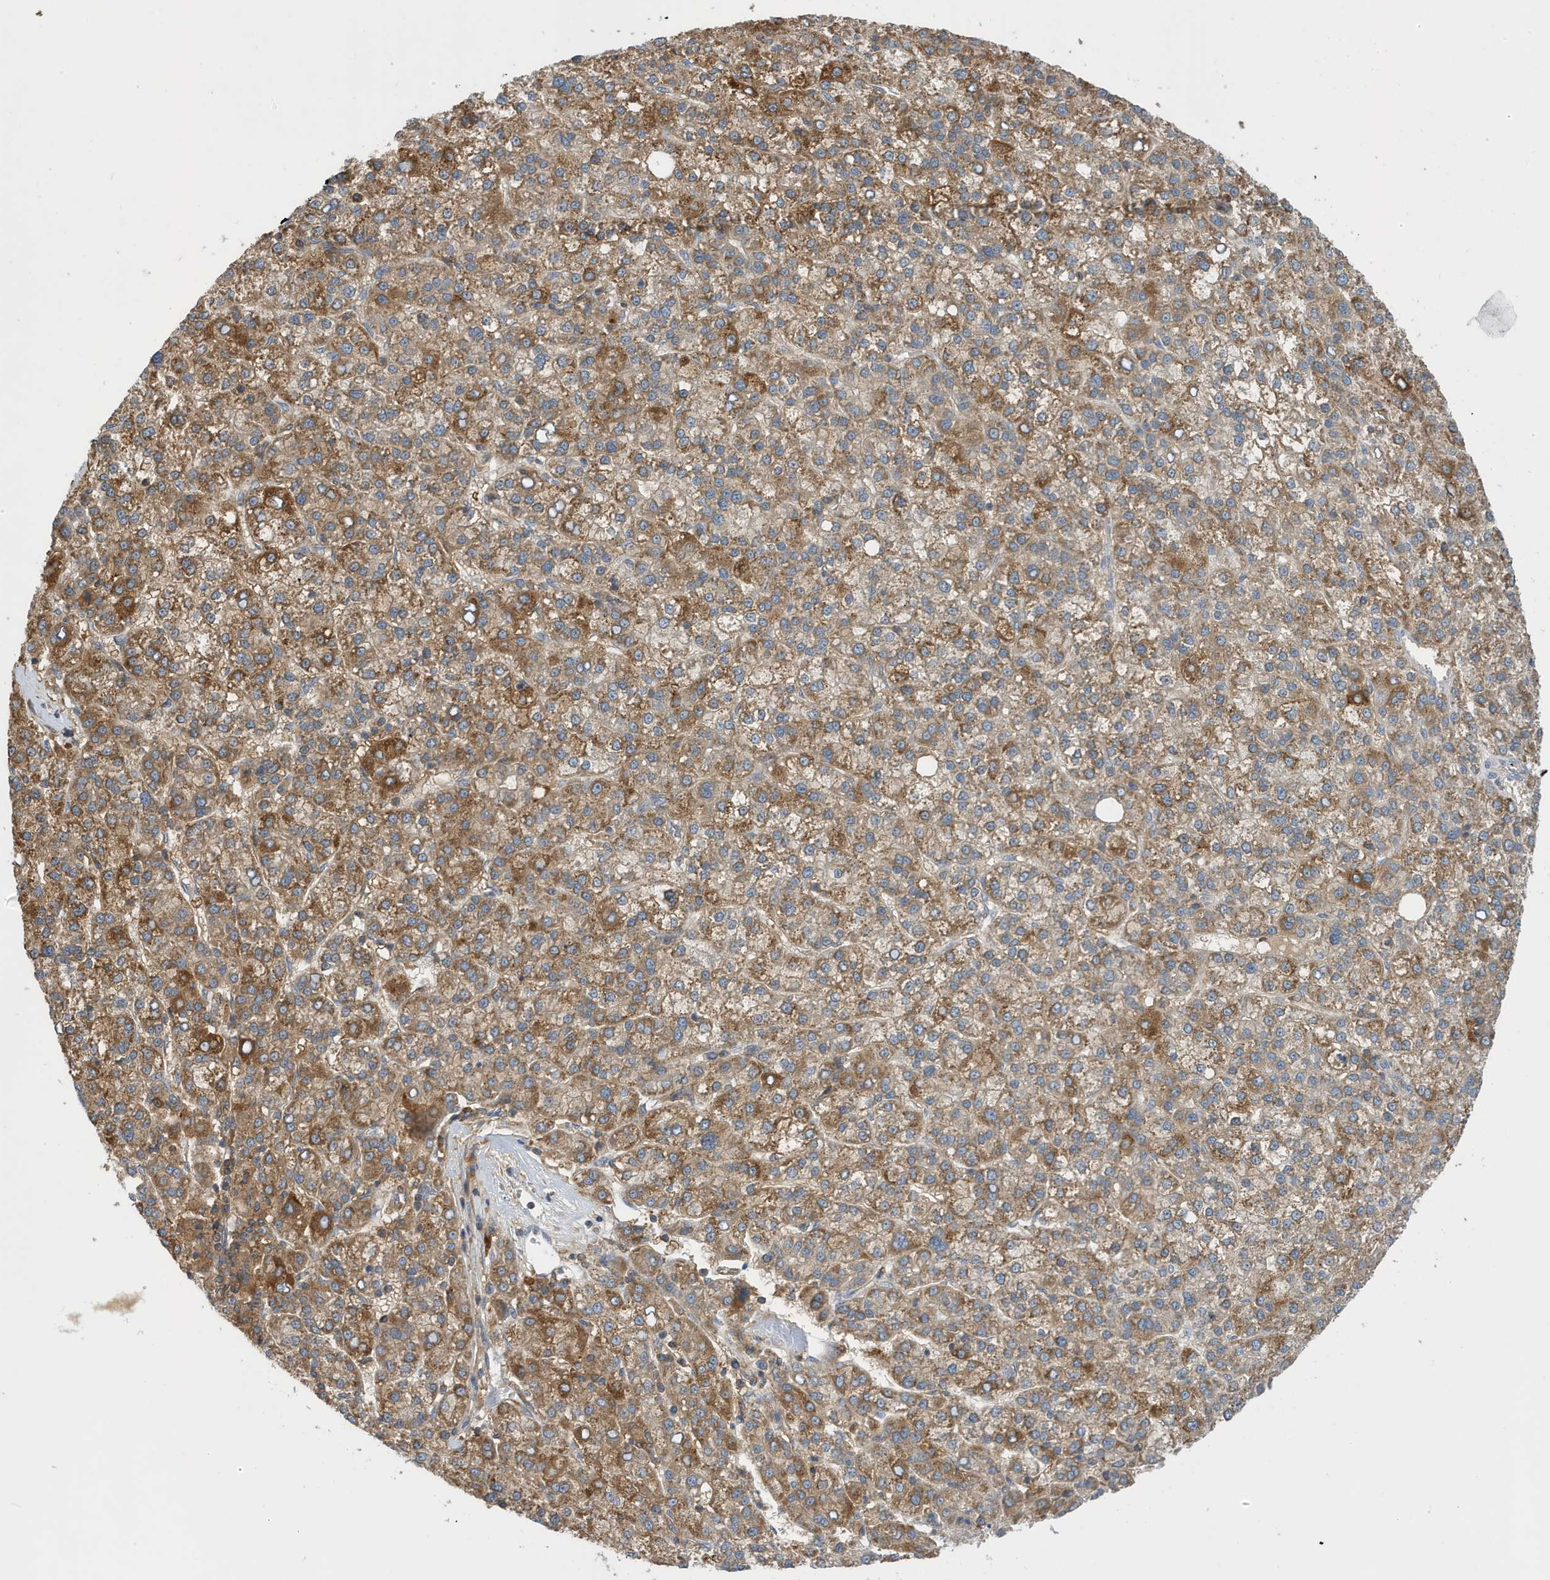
{"staining": {"intensity": "moderate", "quantity": ">75%", "location": "cytoplasmic/membranous"}, "tissue": "liver cancer", "cell_type": "Tumor cells", "image_type": "cancer", "snomed": [{"axis": "morphology", "description": "Carcinoma, Hepatocellular, NOS"}, {"axis": "topography", "description": "Liver"}], "caption": "Moderate cytoplasmic/membranous staining is appreciated in approximately >75% of tumor cells in liver hepatocellular carcinoma.", "gene": "NSUN3", "patient": {"sex": "female", "age": 58}}